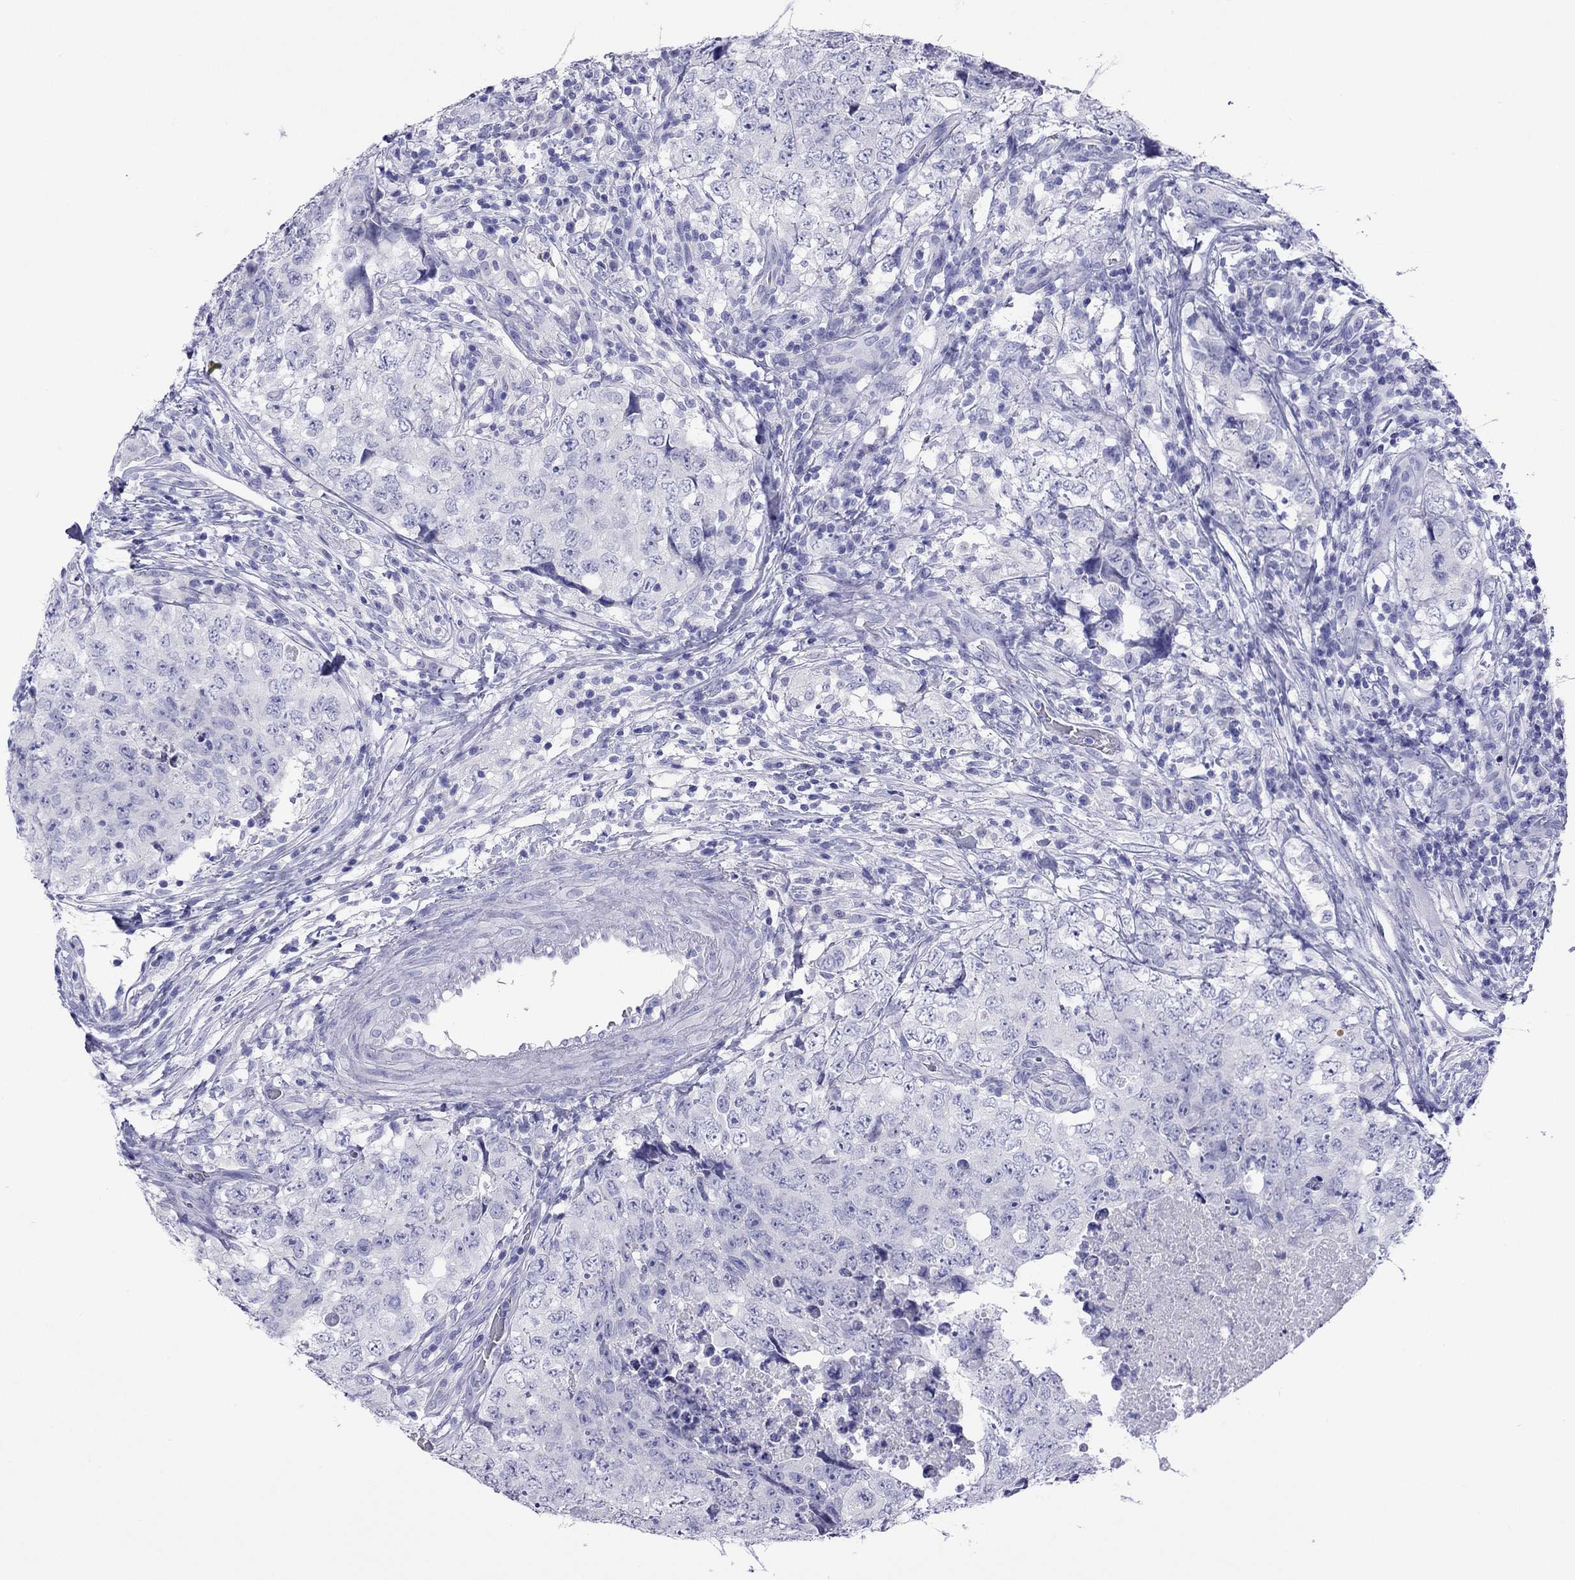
{"staining": {"intensity": "negative", "quantity": "none", "location": "none"}, "tissue": "testis cancer", "cell_type": "Tumor cells", "image_type": "cancer", "snomed": [{"axis": "morphology", "description": "Seminoma, NOS"}, {"axis": "topography", "description": "Testis"}], "caption": "A photomicrograph of human testis cancer is negative for staining in tumor cells.", "gene": "FIGLA", "patient": {"sex": "male", "age": 34}}